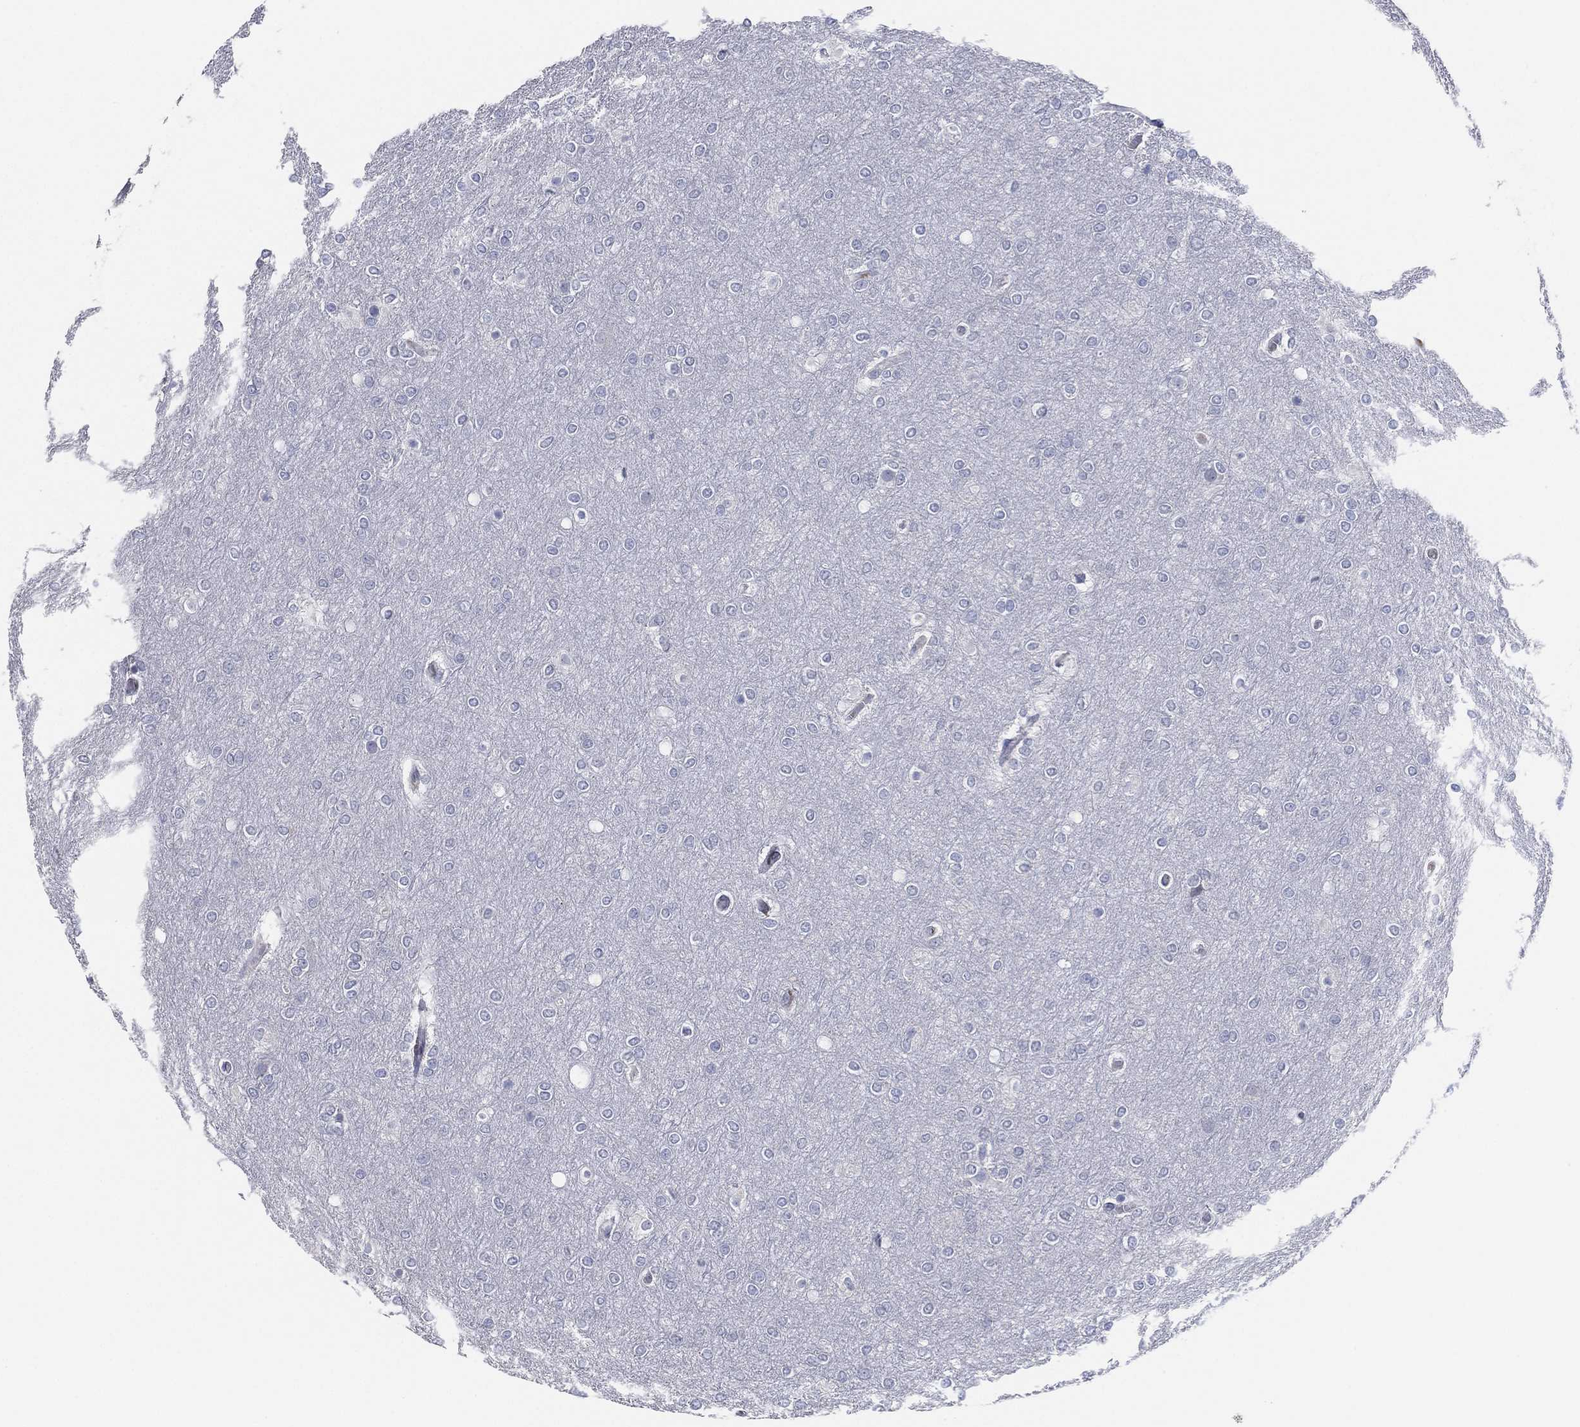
{"staining": {"intensity": "negative", "quantity": "none", "location": "none"}, "tissue": "glioma", "cell_type": "Tumor cells", "image_type": "cancer", "snomed": [{"axis": "morphology", "description": "Glioma, malignant, High grade"}, {"axis": "topography", "description": "Brain"}], "caption": "Protein analysis of glioma displays no significant expression in tumor cells. The staining was performed using DAB to visualize the protein expression in brown, while the nuclei were stained in blue with hematoxylin (Magnification: 20x).", "gene": "CFTR", "patient": {"sex": "female", "age": 61}}